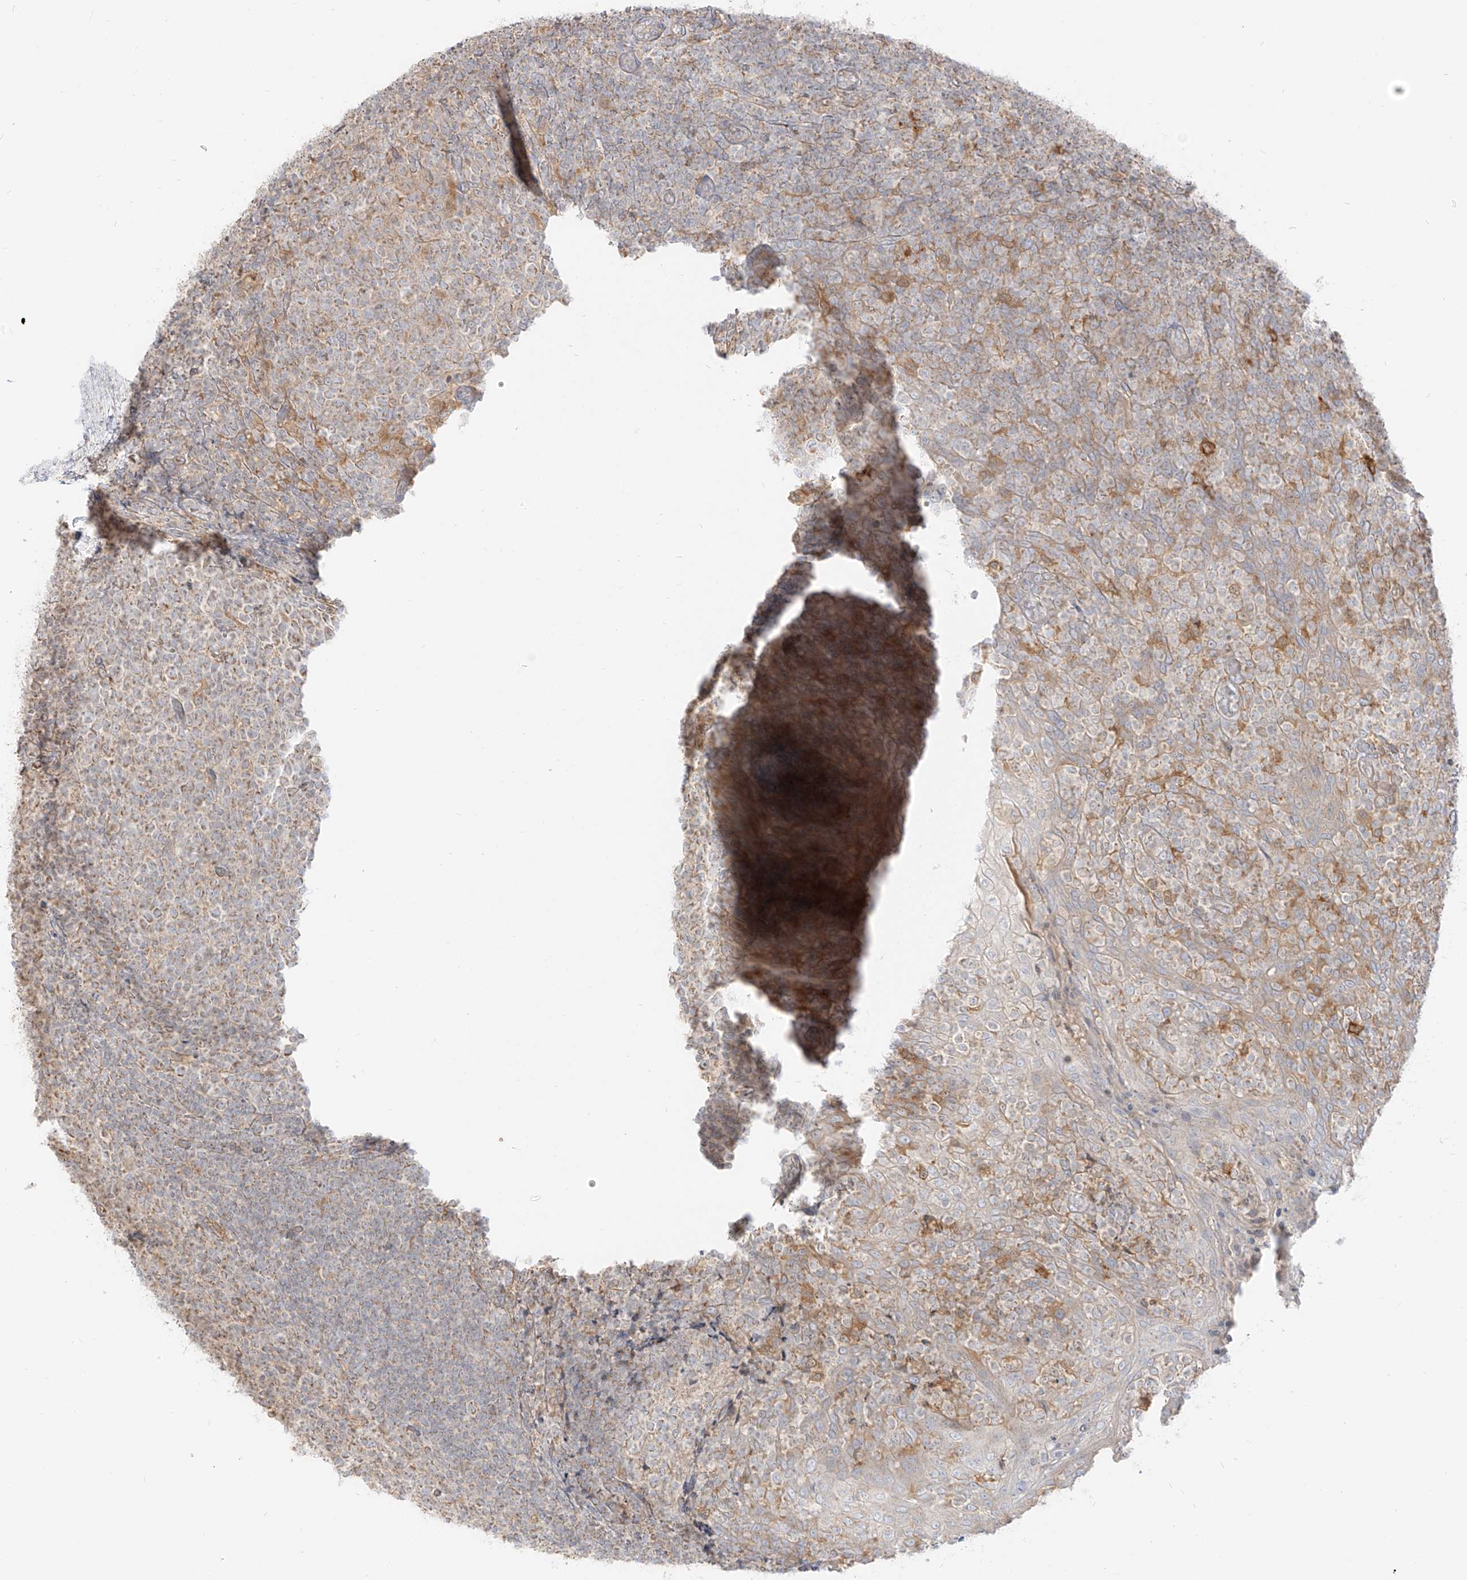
{"staining": {"intensity": "weak", "quantity": "<25%", "location": "cytoplasmic/membranous"}, "tissue": "tonsil", "cell_type": "Germinal center cells", "image_type": "normal", "snomed": [{"axis": "morphology", "description": "Normal tissue, NOS"}, {"axis": "topography", "description": "Tonsil"}], "caption": "There is no significant expression in germinal center cells of tonsil. Nuclei are stained in blue.", "gene": "ZIM3", "patient": {"sex": "female", "age": 19}}